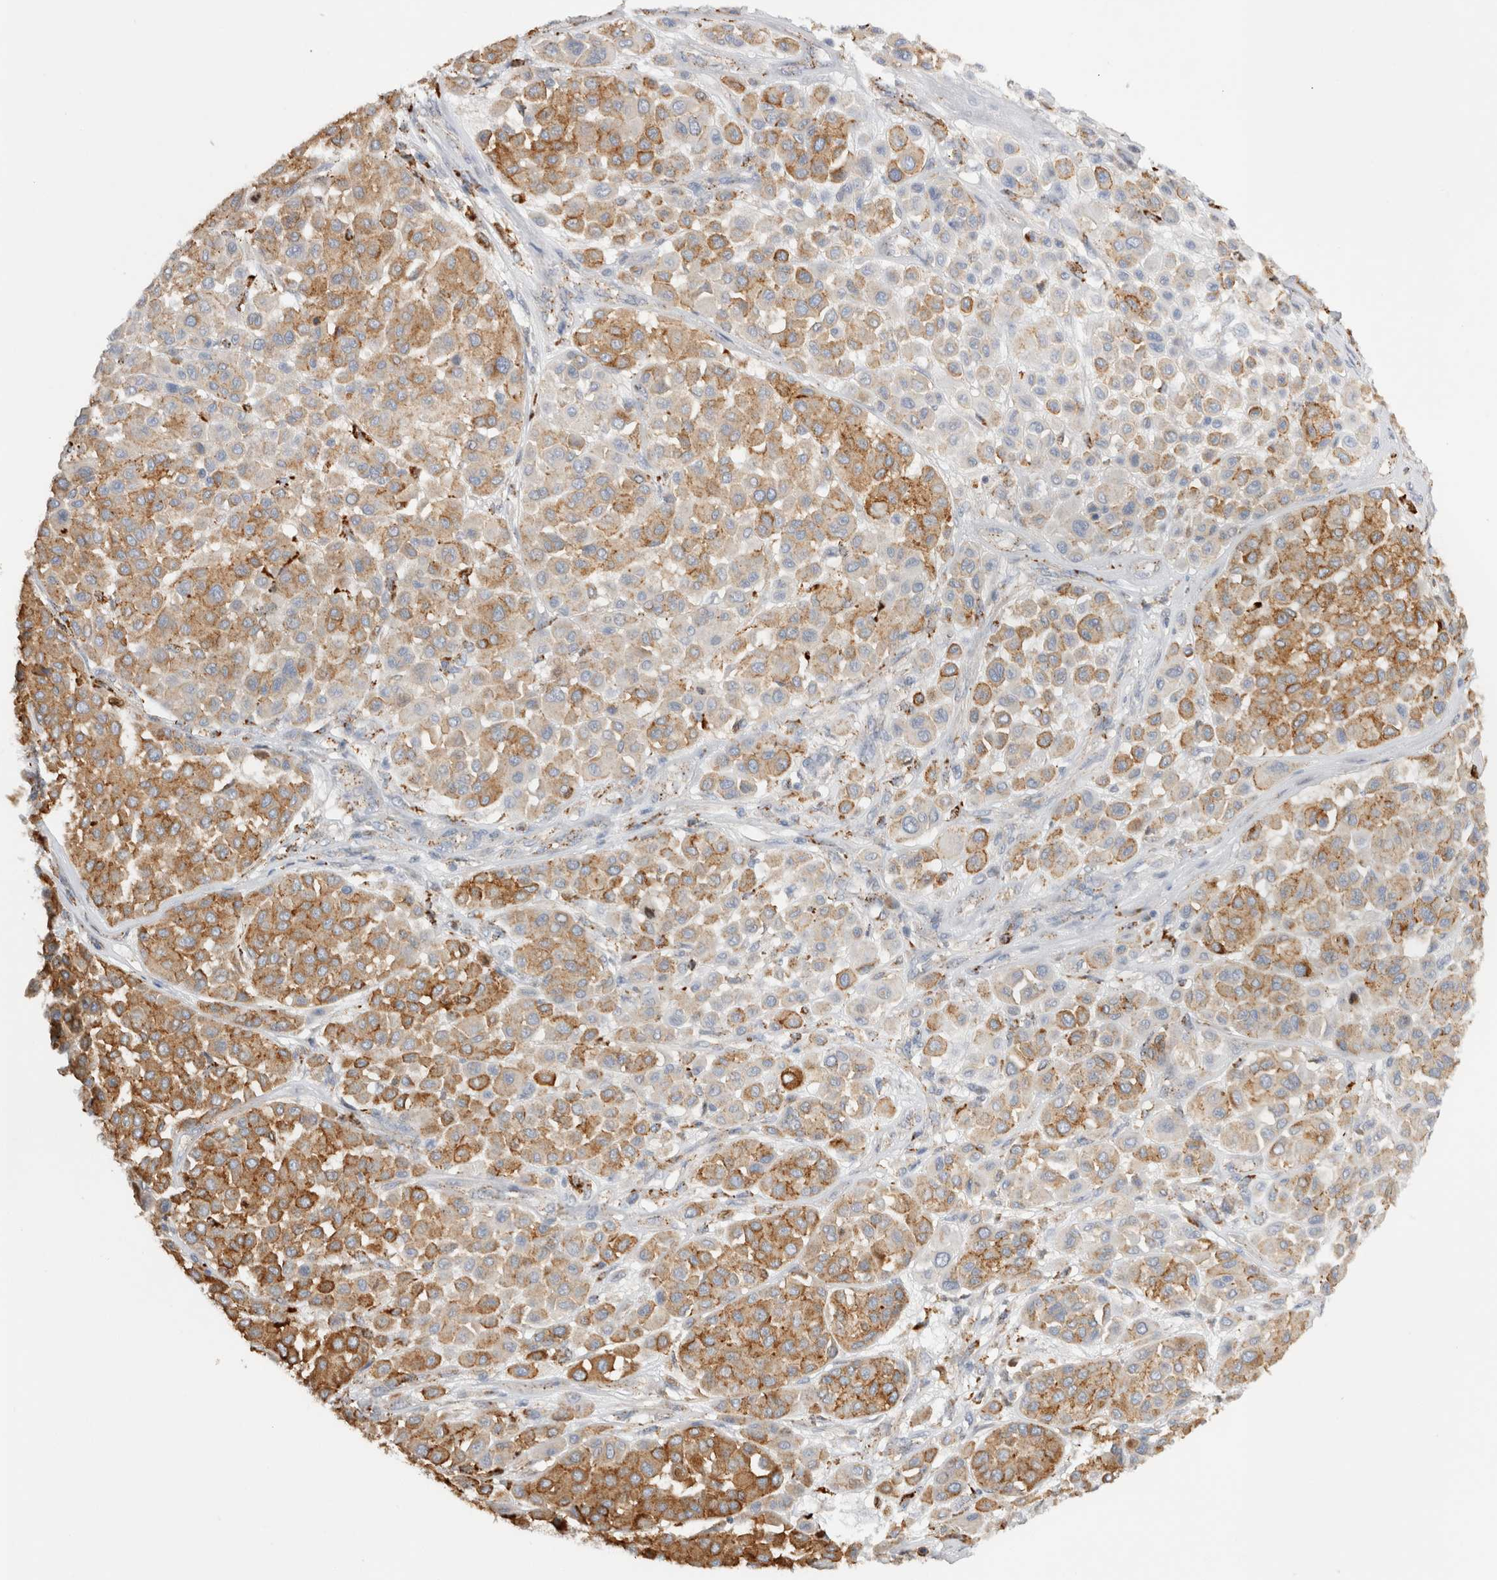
{"staining": {"intensity": "moderate", "quantity": ">75%", "location": "cytoplasmic/membranous"}, "tissue": "melanoma", "cell_type": "Tumor cells", "image_type": "cancer", "snomed": [{"axis": "morphology", "description": "Malignant melanoma, Metastatic site"}, {"axis": "topography", "description": "Soft tissue"}], "caption": "Tumor cells demonstrate medium levels of moderate cytoplasmic/membranous positivity in approximately >75% of cells in melanoma.", "gene": "GNS", "patient": {"sex": "male", "age": 41}}